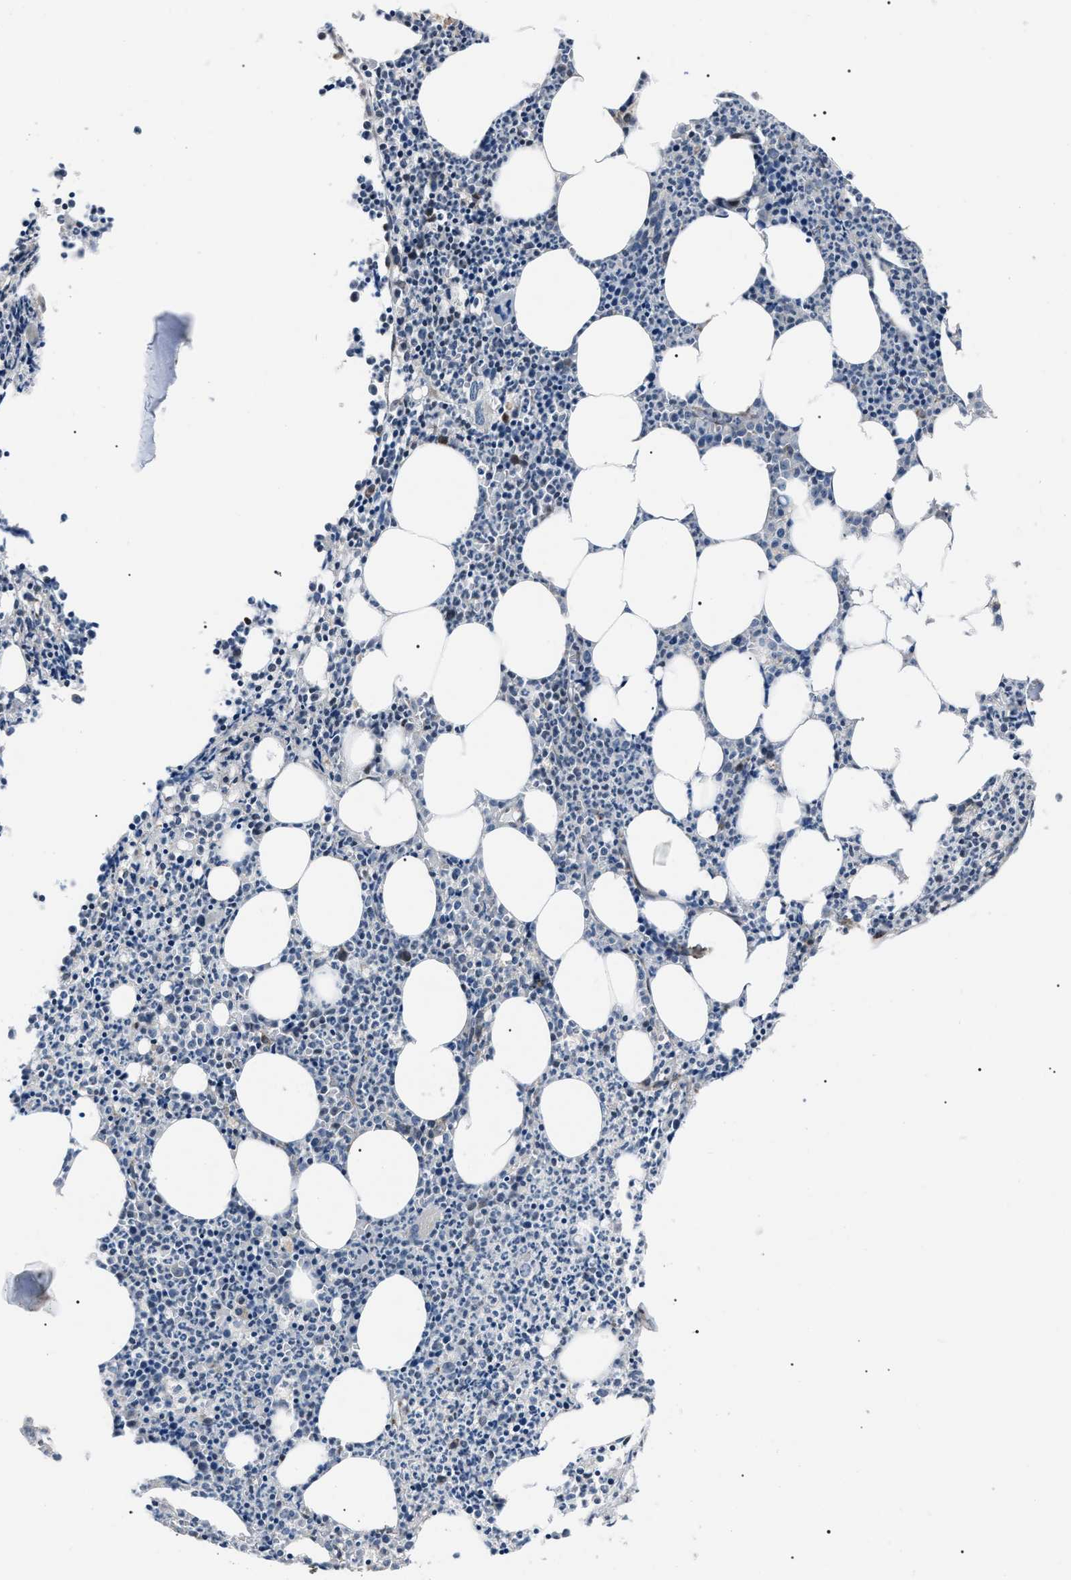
{"staining": {"intensity": "strong", "quantity": "<25%", "location": "cytoplasmic/membranous"}, "tissue": "bone marrow", "cell_type": "Hematopoietic cells", "image_type": "normal", "snomed": [{"axis": "morphology", "description": "Normal tissue, NOS"}, {"axis": "morphology", "description": "Inflammation, NOS"}, {"axis": "topography", "description": "Bone marrow"}], "caption": "Immunohistochemical staining of benign human bone marrow displays <25% levels of strong cytoplasmic/membranous protein staining in about <25% of hematopoietic cells.", "gene": "AGO2", "patient": {"sex": "female", "age": 53}}